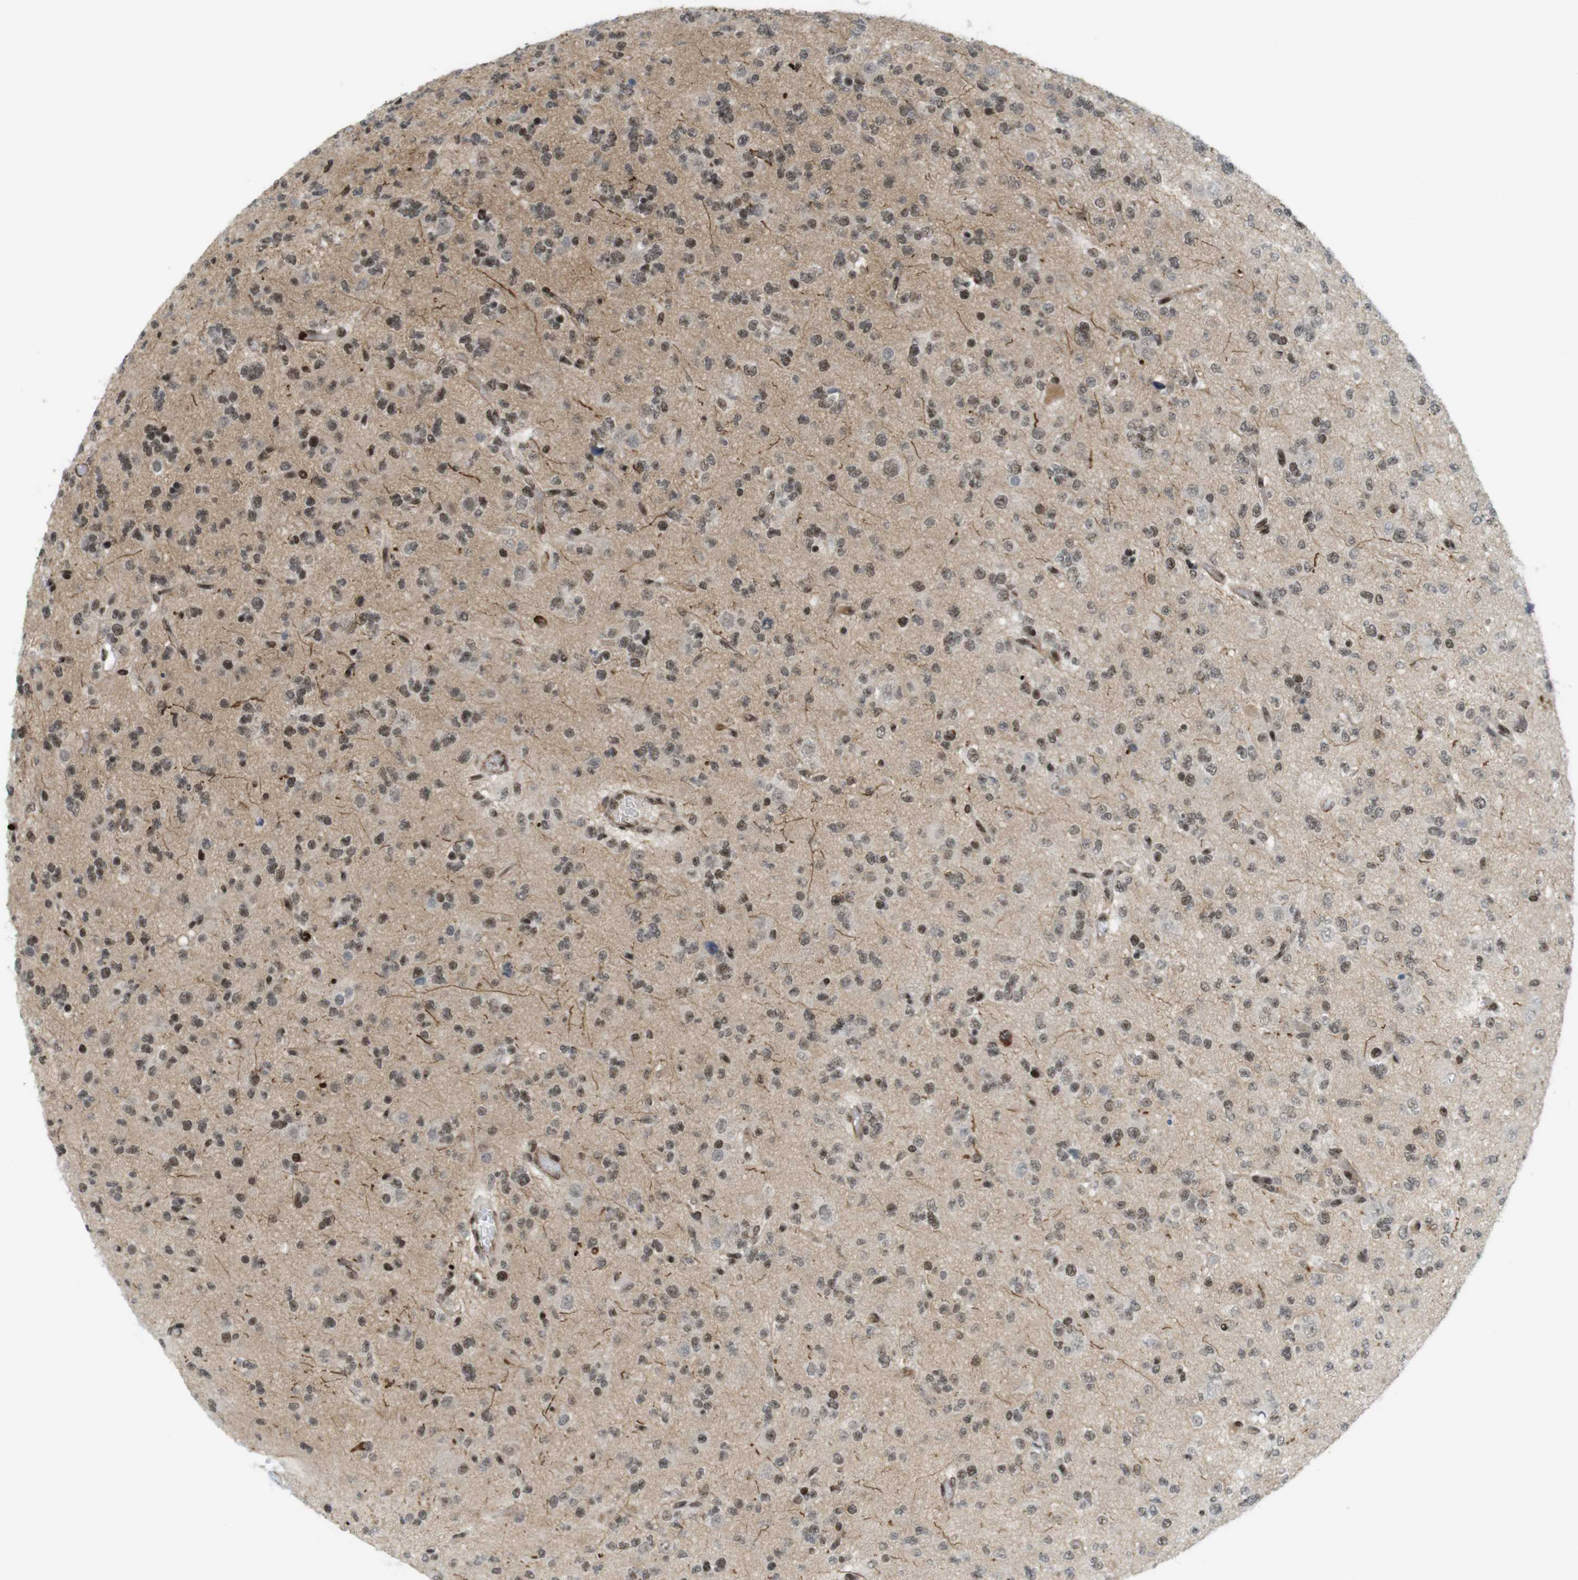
{"staining": {"intensity": "moderate", "quantity": ">75%", "location": "nuclear"}, "tissue": "glioma", "cell_type": "Tumor cells", "image_type": "cancer", "snomed": [{"axis": "morphology", "description": "Glioma, malignant, Low grade"}, {"axis": "topography", "description": "Brain"}], "caption": "A medium amount of moderate nuclear positivity is present in about >75% of tumor cells in low-grade glioma (malignant) tissue. Nuclei are stained in blue.", "gene": "SP2", "patient": {"sex": "male", "age": 38}}